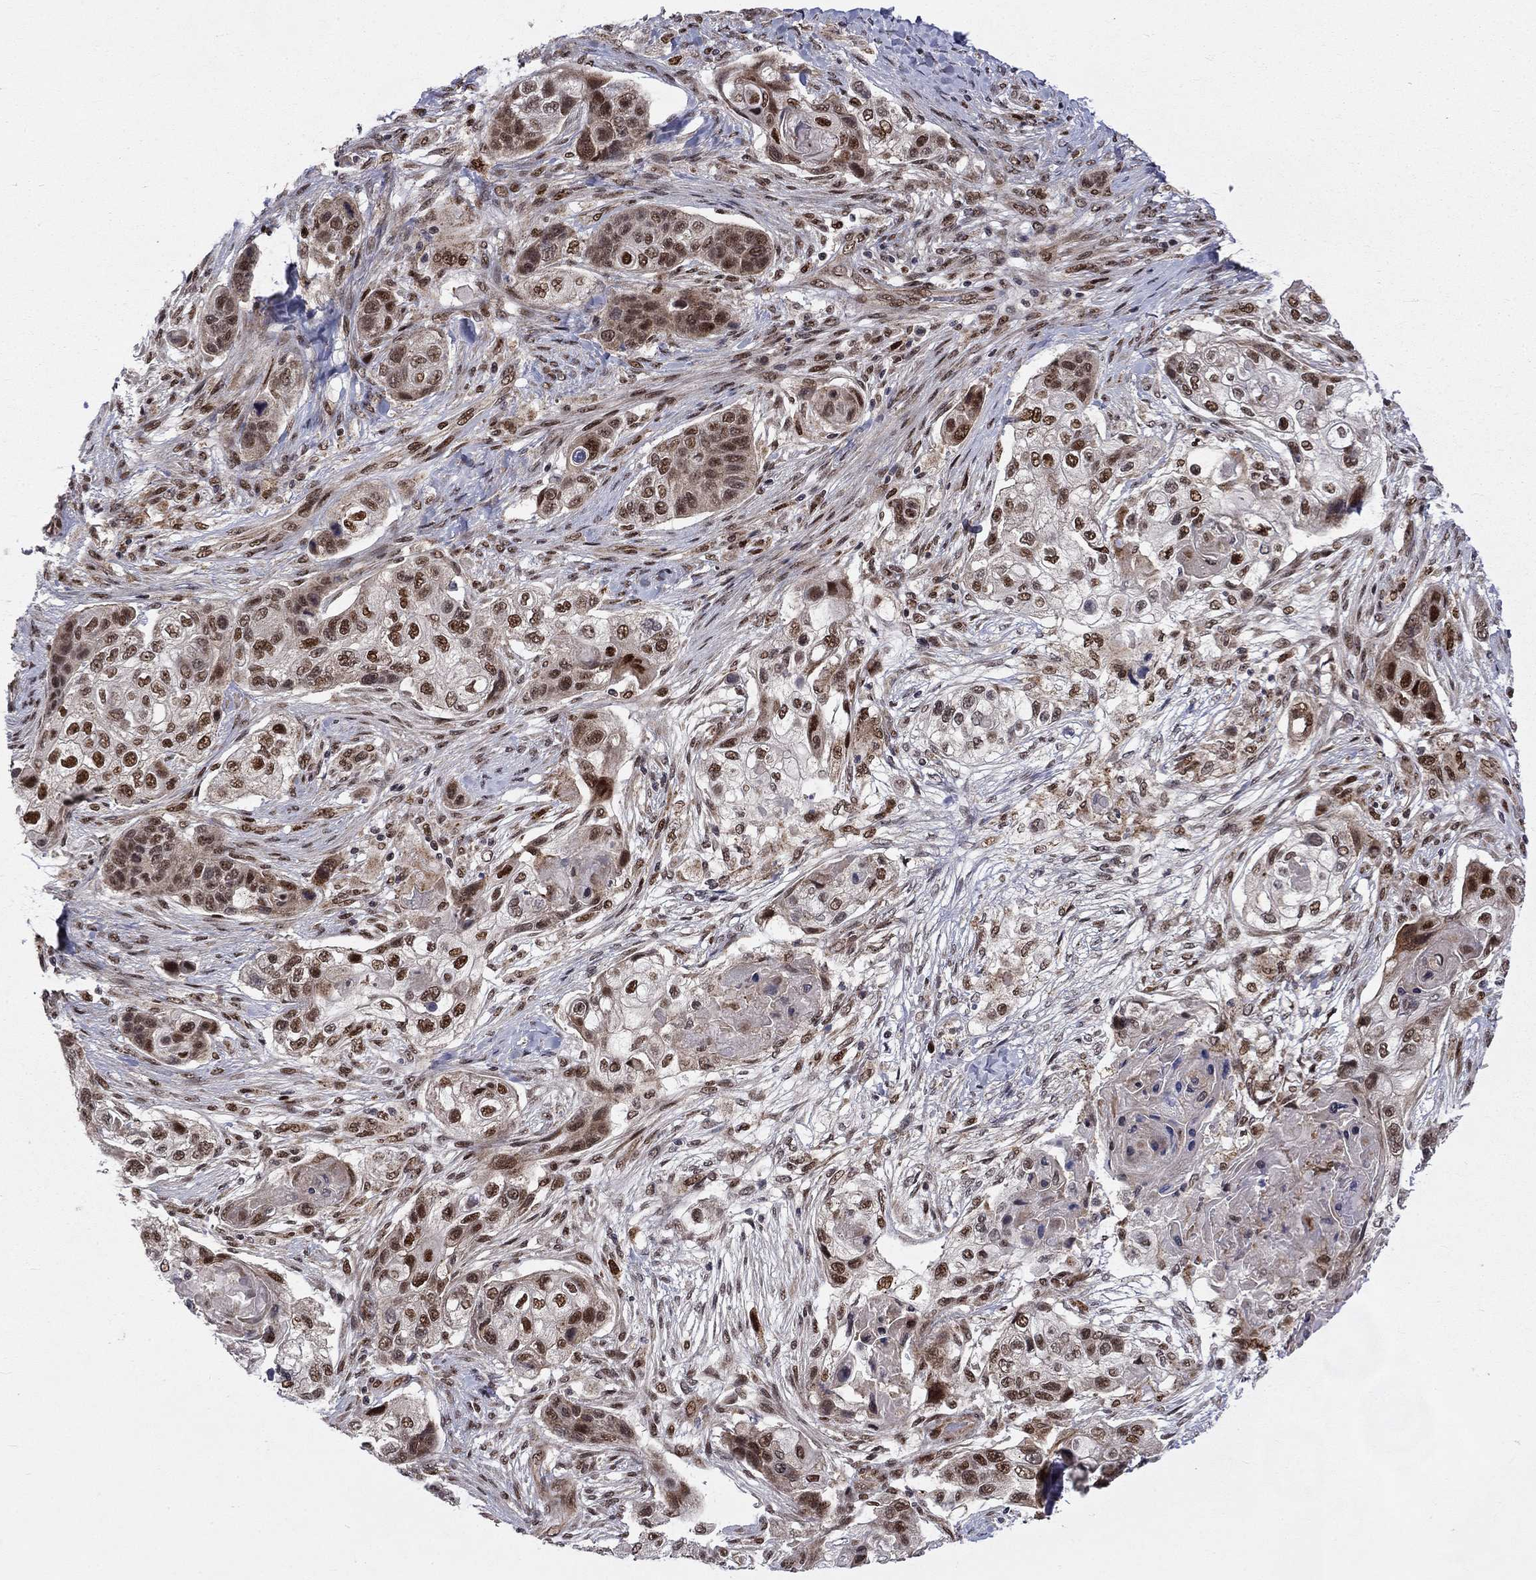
{"staining": {"intensity": "strong", "quantity": "25%-75%", "location": "nuclear"}, "tissue": "lung cancer", "cell_type": "Tumor cells", "image_type": "cancer", "snomed": [{"axis": "morphology", "description": "Squamous cell carcinoma, NOS"}, {"axis": "topography", "description": "Lung"}], "caption": "About 25%-75% of tumor cells in lung cancer (squamous cell carcinoma) demonstrate strong nuclear protein positivity as visualized by brown immunohistochemical staining.", "gene": "KPNA3", "patient": {"sex": "male", "age": 69}}